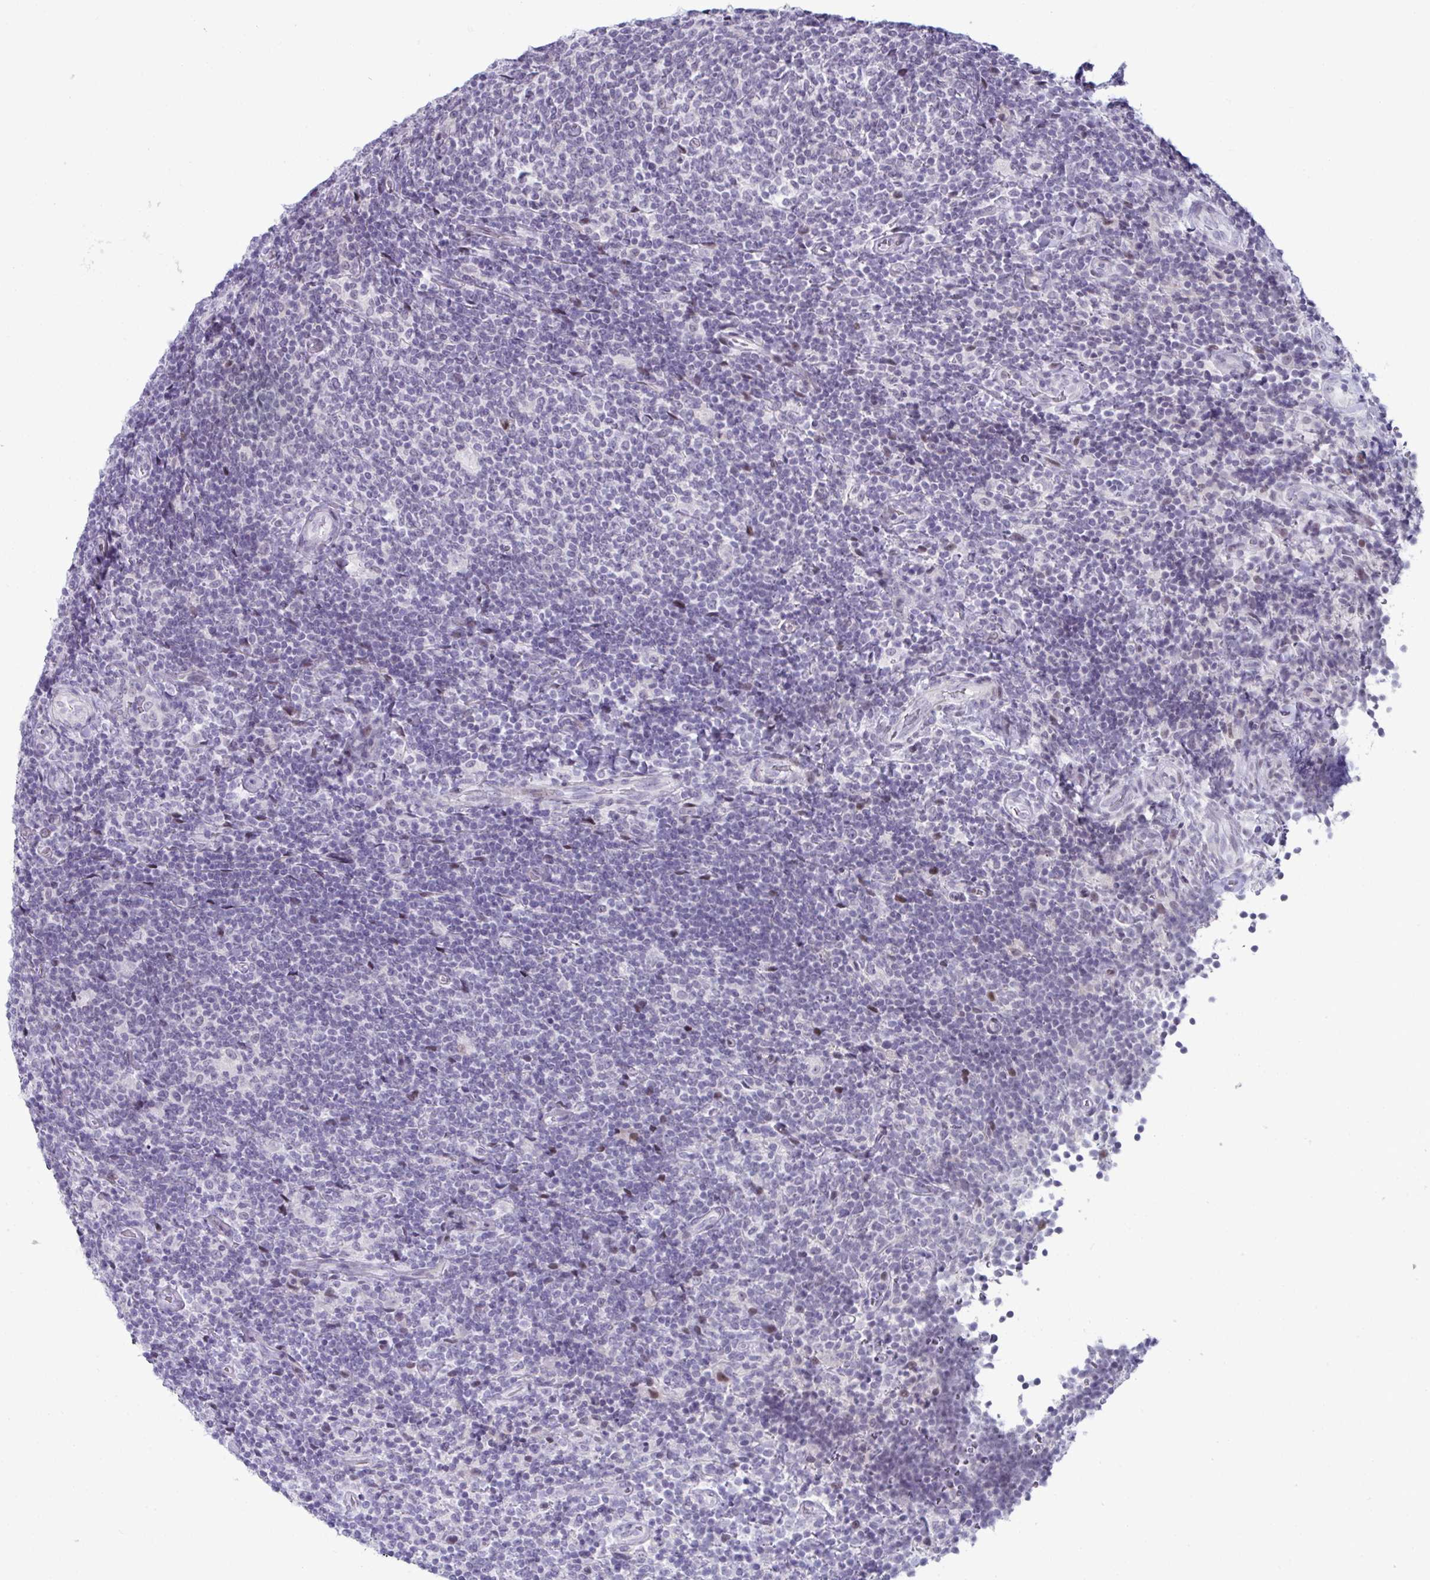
{"staining": {"intensity": "negative", "quantity": "none", "location": "none"}, "tissue": "lymphoma", "cell_type": "Tumor cells", "image_type": "cancer", "snomed": [{"axis": "morphology", "description": "Malignant lymphoma, non-Hodgkin's type, Low grade"}, {"axis": "topography", "description": "Lymph node"}], "caption": "Protein analysis of lymphoma demonstrates no significant expression in tumor cells. Nuclei are stained in blue.", "gene": "VSIG10L", "patient": {"sex": "male", "age": 52}}